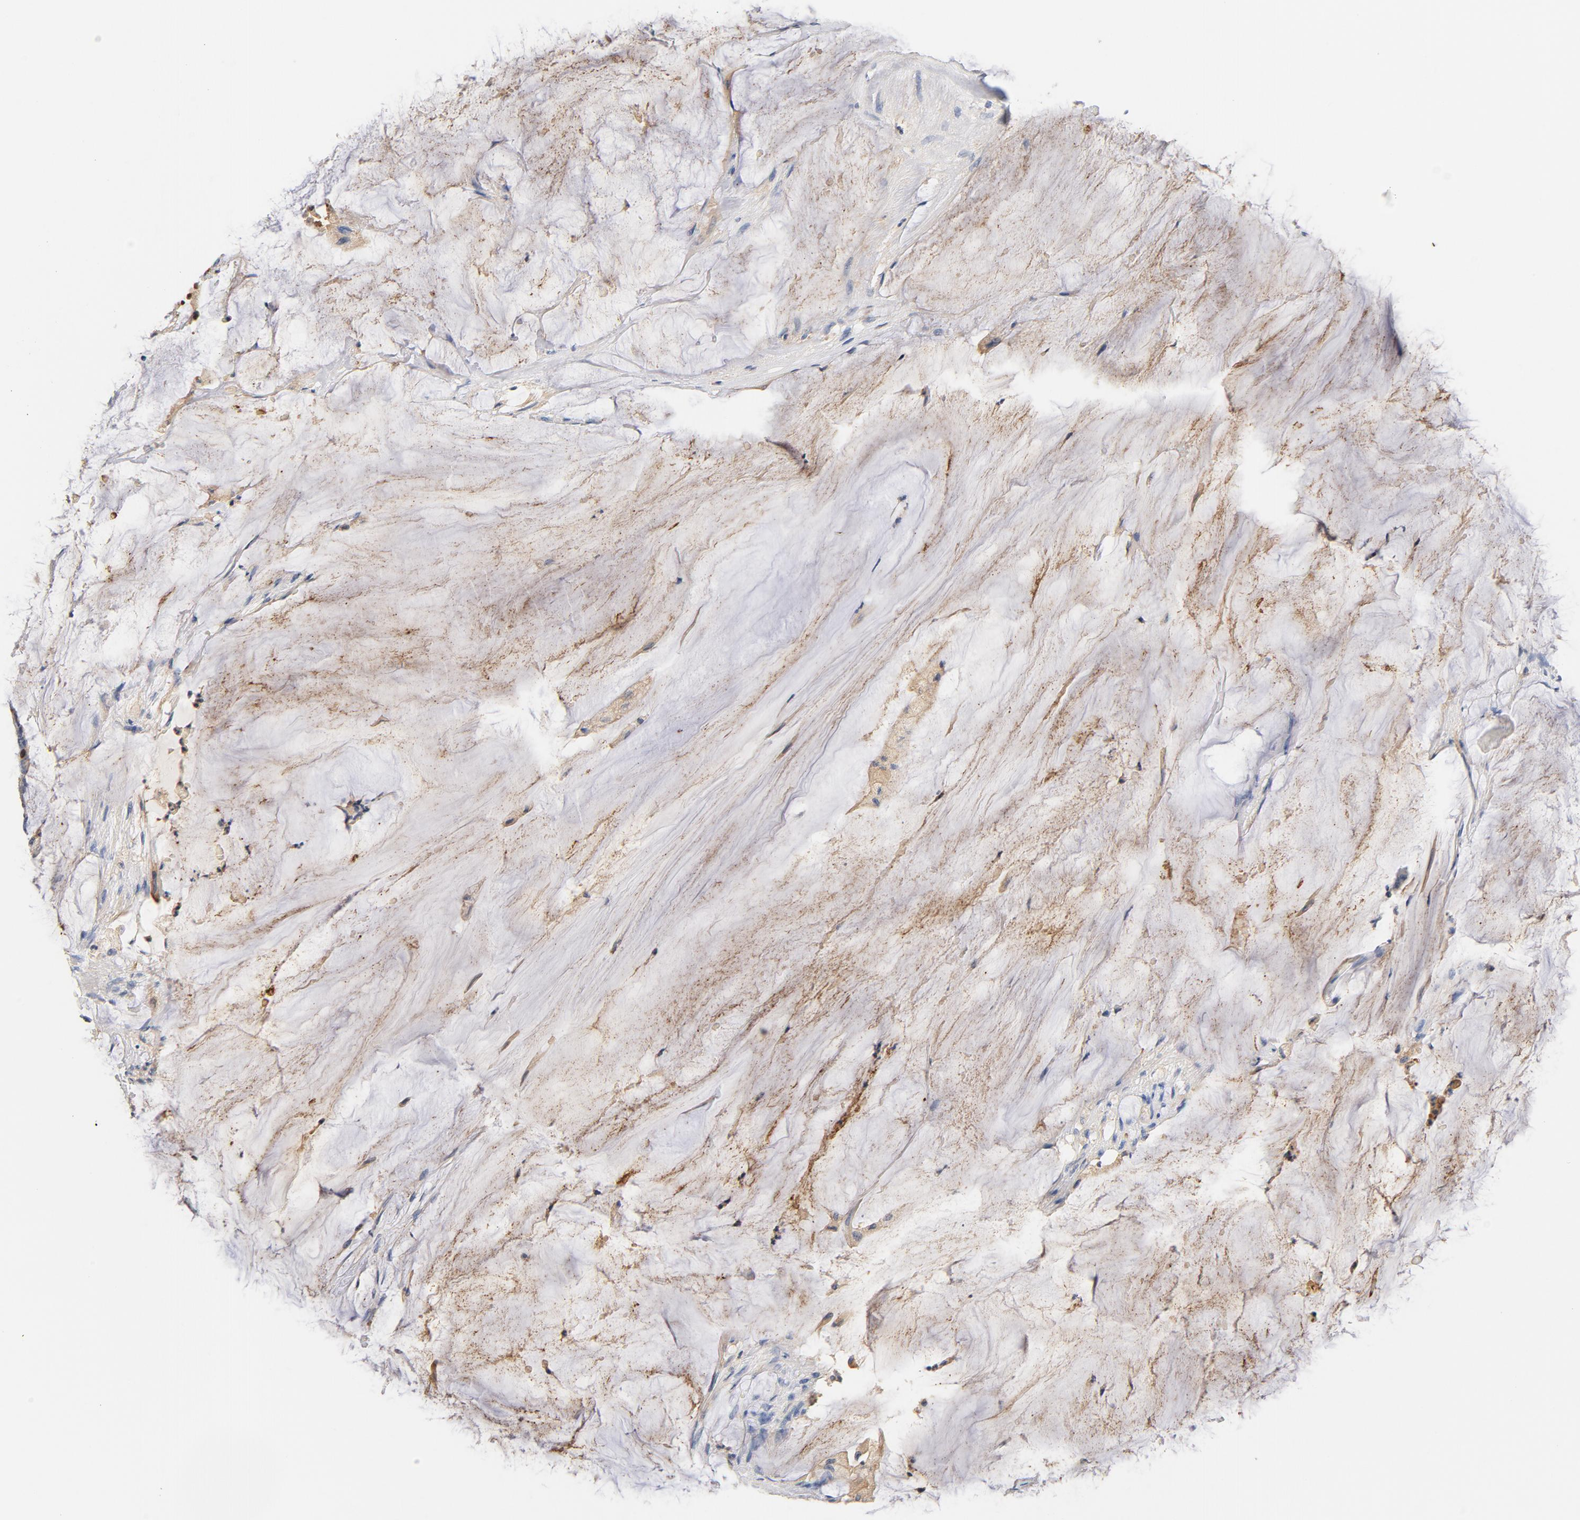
{"staining": {"intensity": "weak", "quantity": ">75%", "location": "cytoplasmic/membranous"}, "tissue": "colorectal cancer", "cell_type": "Tumor cells", "image_type": "cancer", "snomed": [{"axis": "morphology", "description": "Adenocarcinoma, NOS"}, {"axis": "topography", "description": "Rectum"}], "caption": "Protein staining shows weak cytoplasmic/membranous staining in about >75% of tumor cells in colorectal cancer (adenocarcinoma). Ihc stains the protein of interest in brown and the nuclei are stained blue.", "gene": "EZR", "patient": {"sex": "female", "age": 66}}